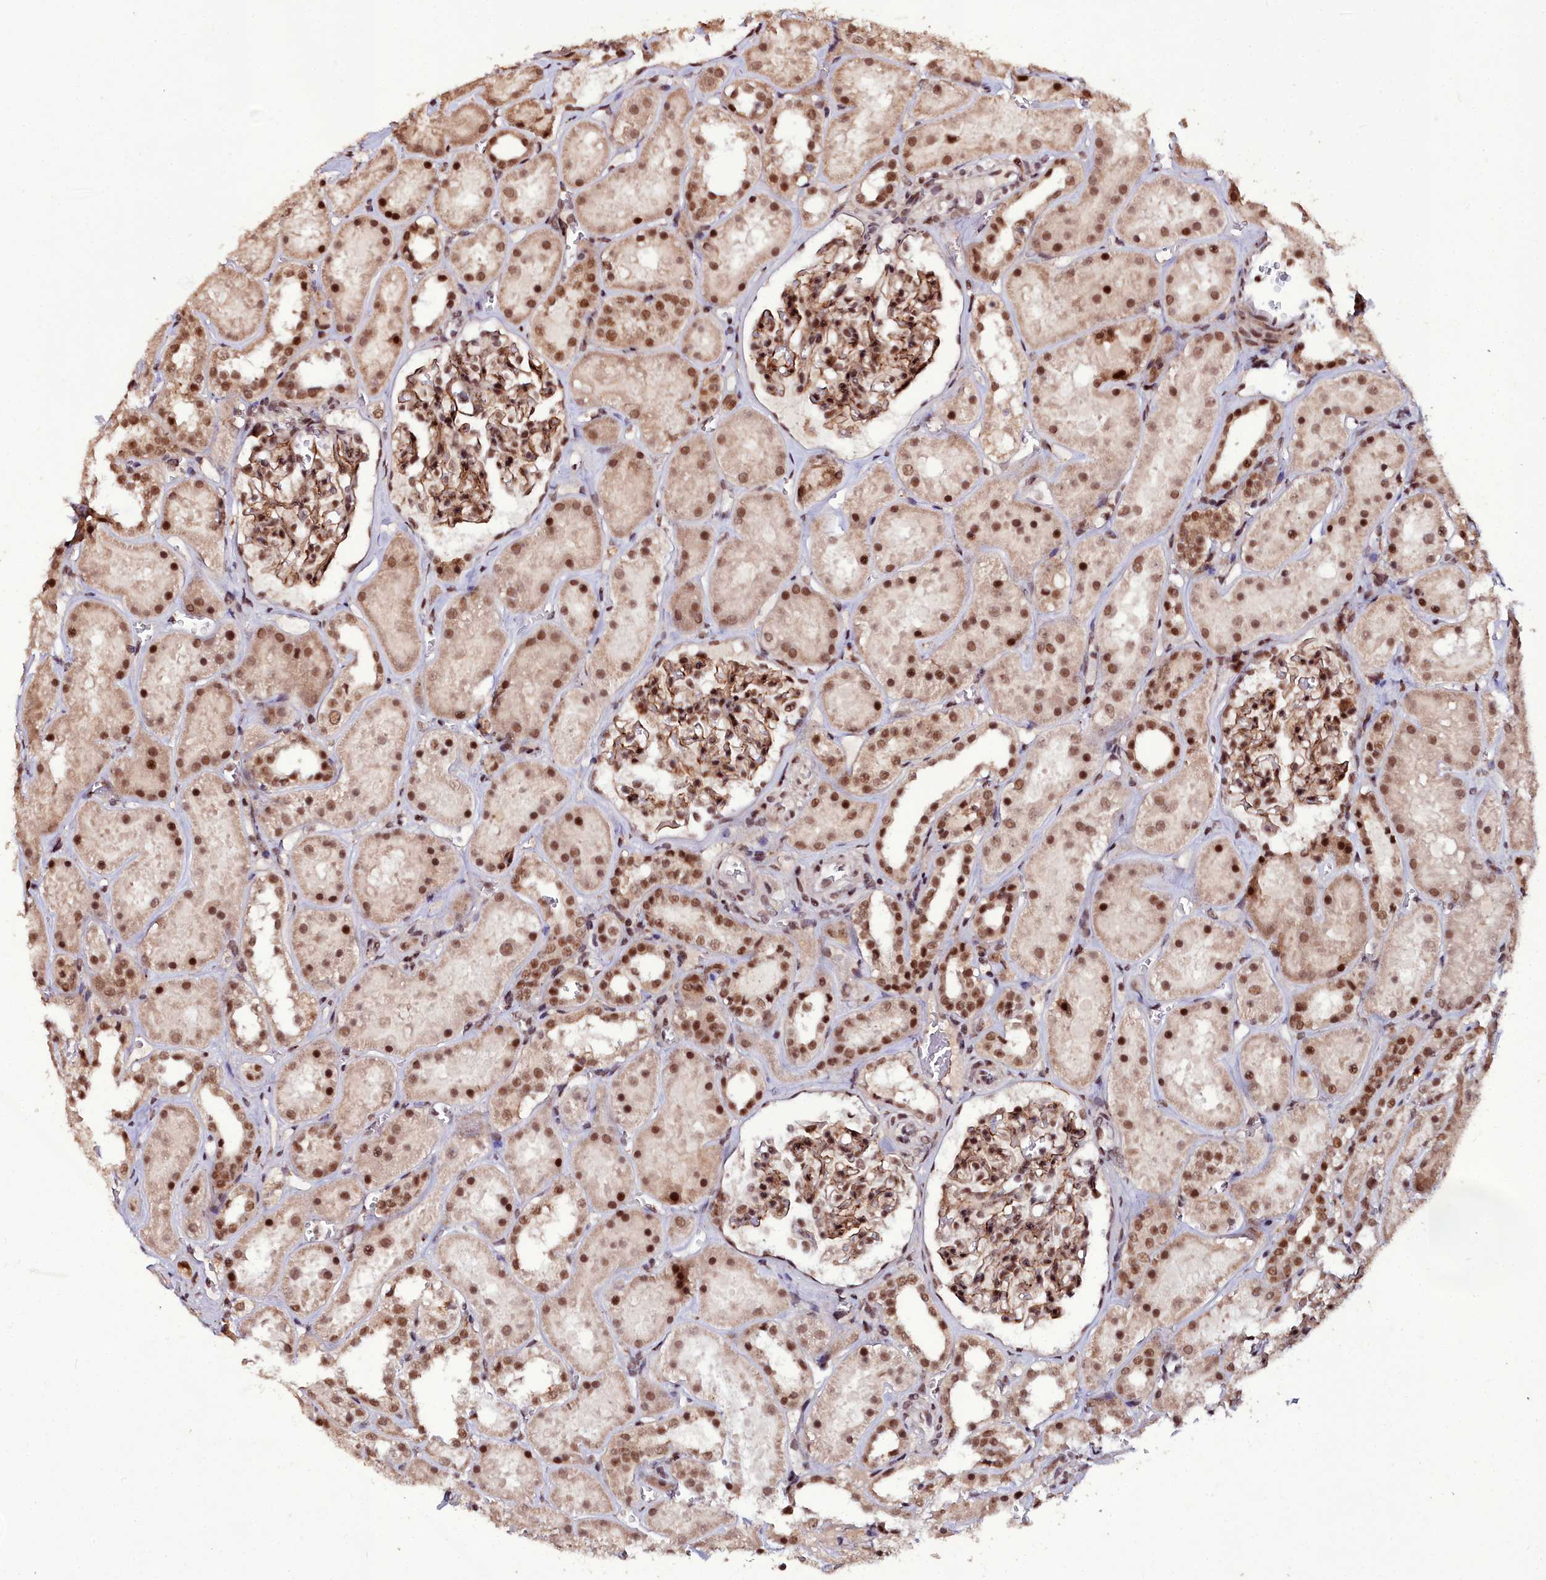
{"staining": {"intensity": "moderate", "quantity": ">75%", "location": "nuclear"}, "tissue": "kidney", "cell_type": "Cells in glomeruli", "image_type": "normal", "snomed": [{"axis": "morphology", "description": "Normal tissue, NOS"}, {"axis": "topography", "description": "Kidney"}], "caption": "Moderate nuclear expression for a protein is appreciated in about >75% of cells in glomeruli of unremarkable kidney using immunohistochemistry (IHC).", "gene": "CXXC1", "patient": {"sex": "female", "age": 41}}